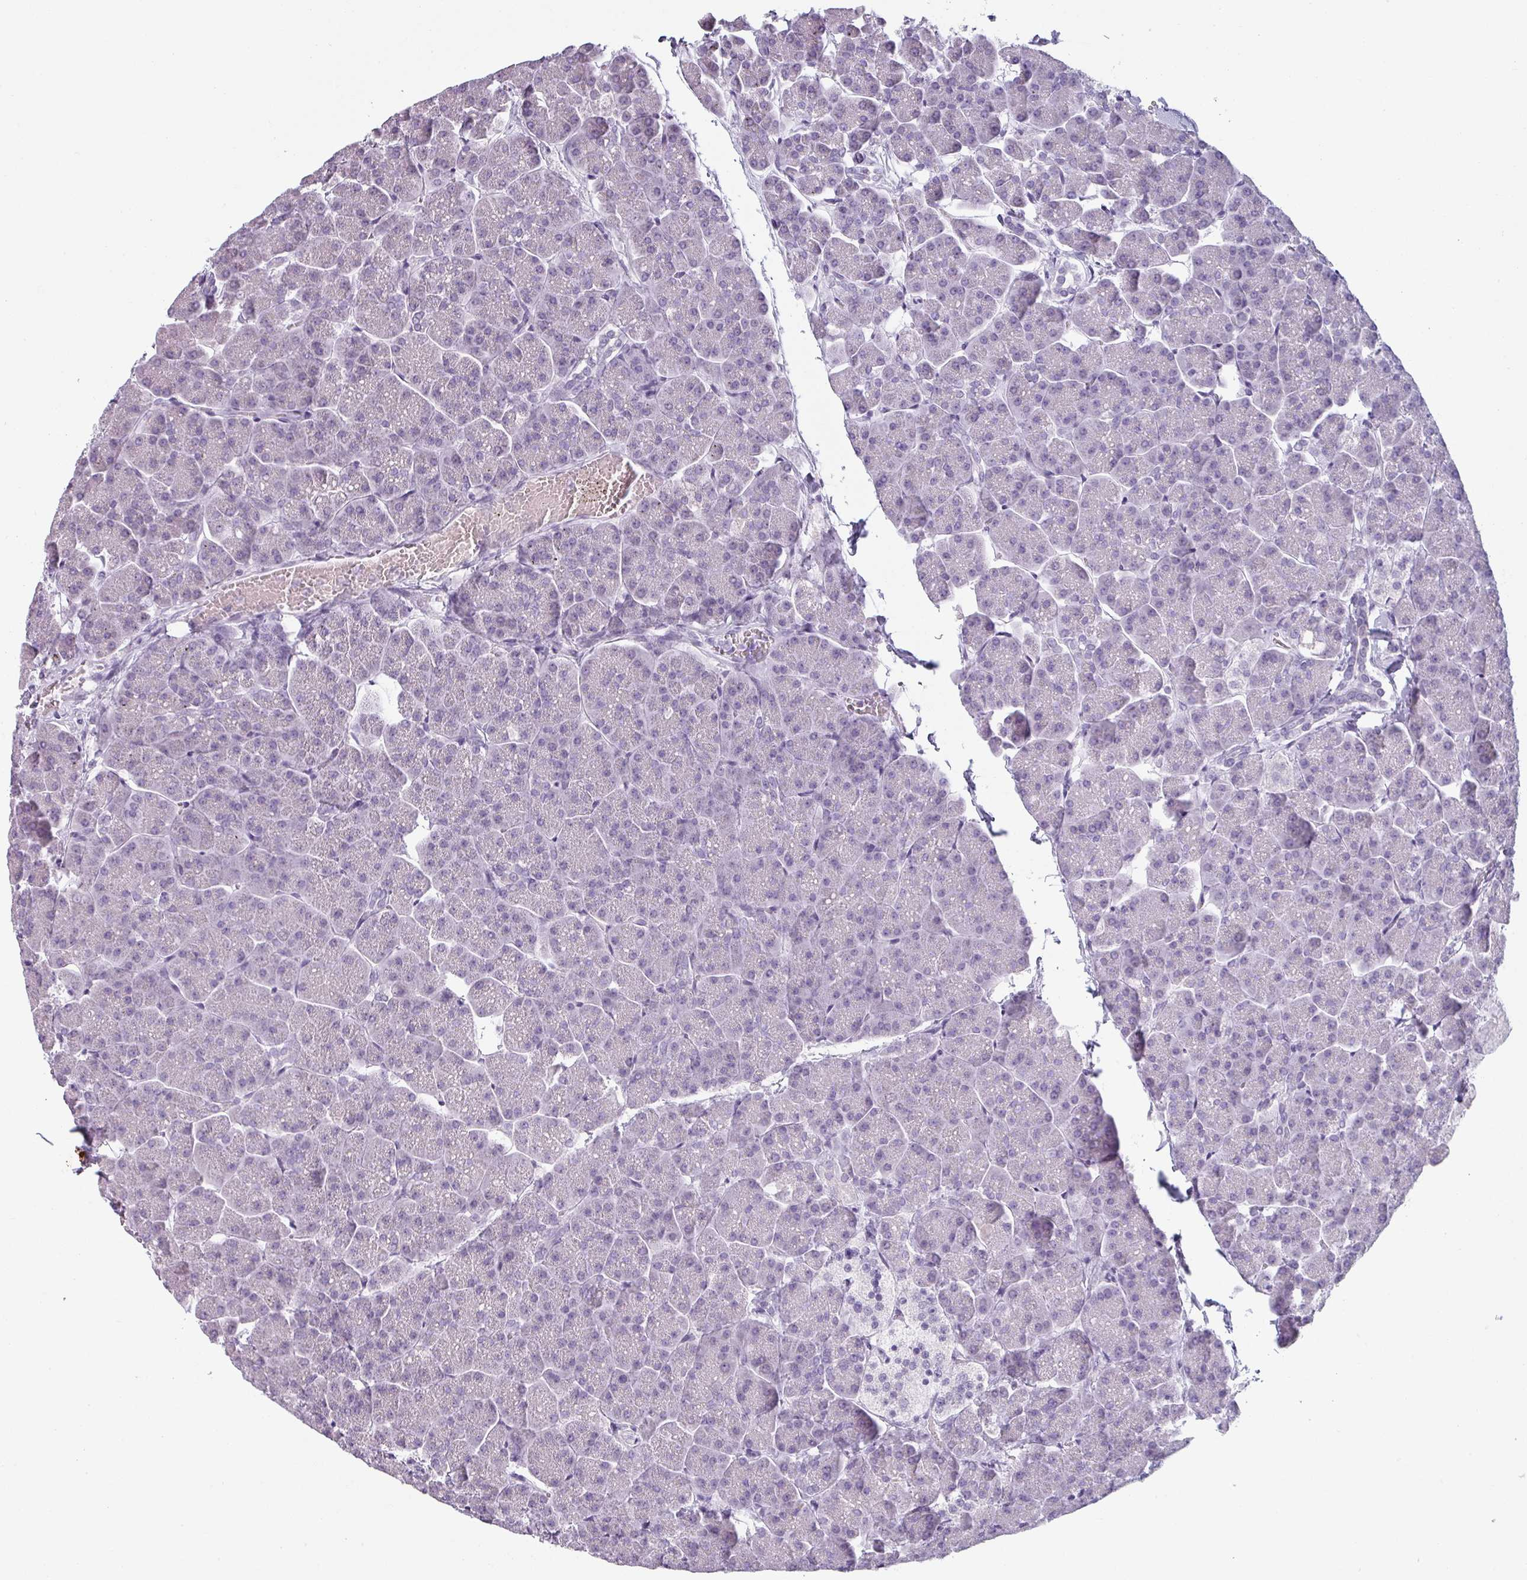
{"staining": {"intensity": "negative", "quantity": "none", "location": "none"}, "tissue": "pancreas", "cell_type": "Exocrine glandular cells", "image_type": "normal", "snomed": [{"axis": "morphology", "description": "Normal tissue, NOS"}, {"axis": "topography", "description": "Pancreas"}, {"axis": "topography", "description": "Peripheral nerve tissue"}], "caption": "High power microscopy histopathology image of an immunohistochemistry photomicrograph of normal pancreas, revealing no significant expression in exocrine glandular cells.", "gene": "SFTPA1", "patient": {"sex": "male", "age": 54}}